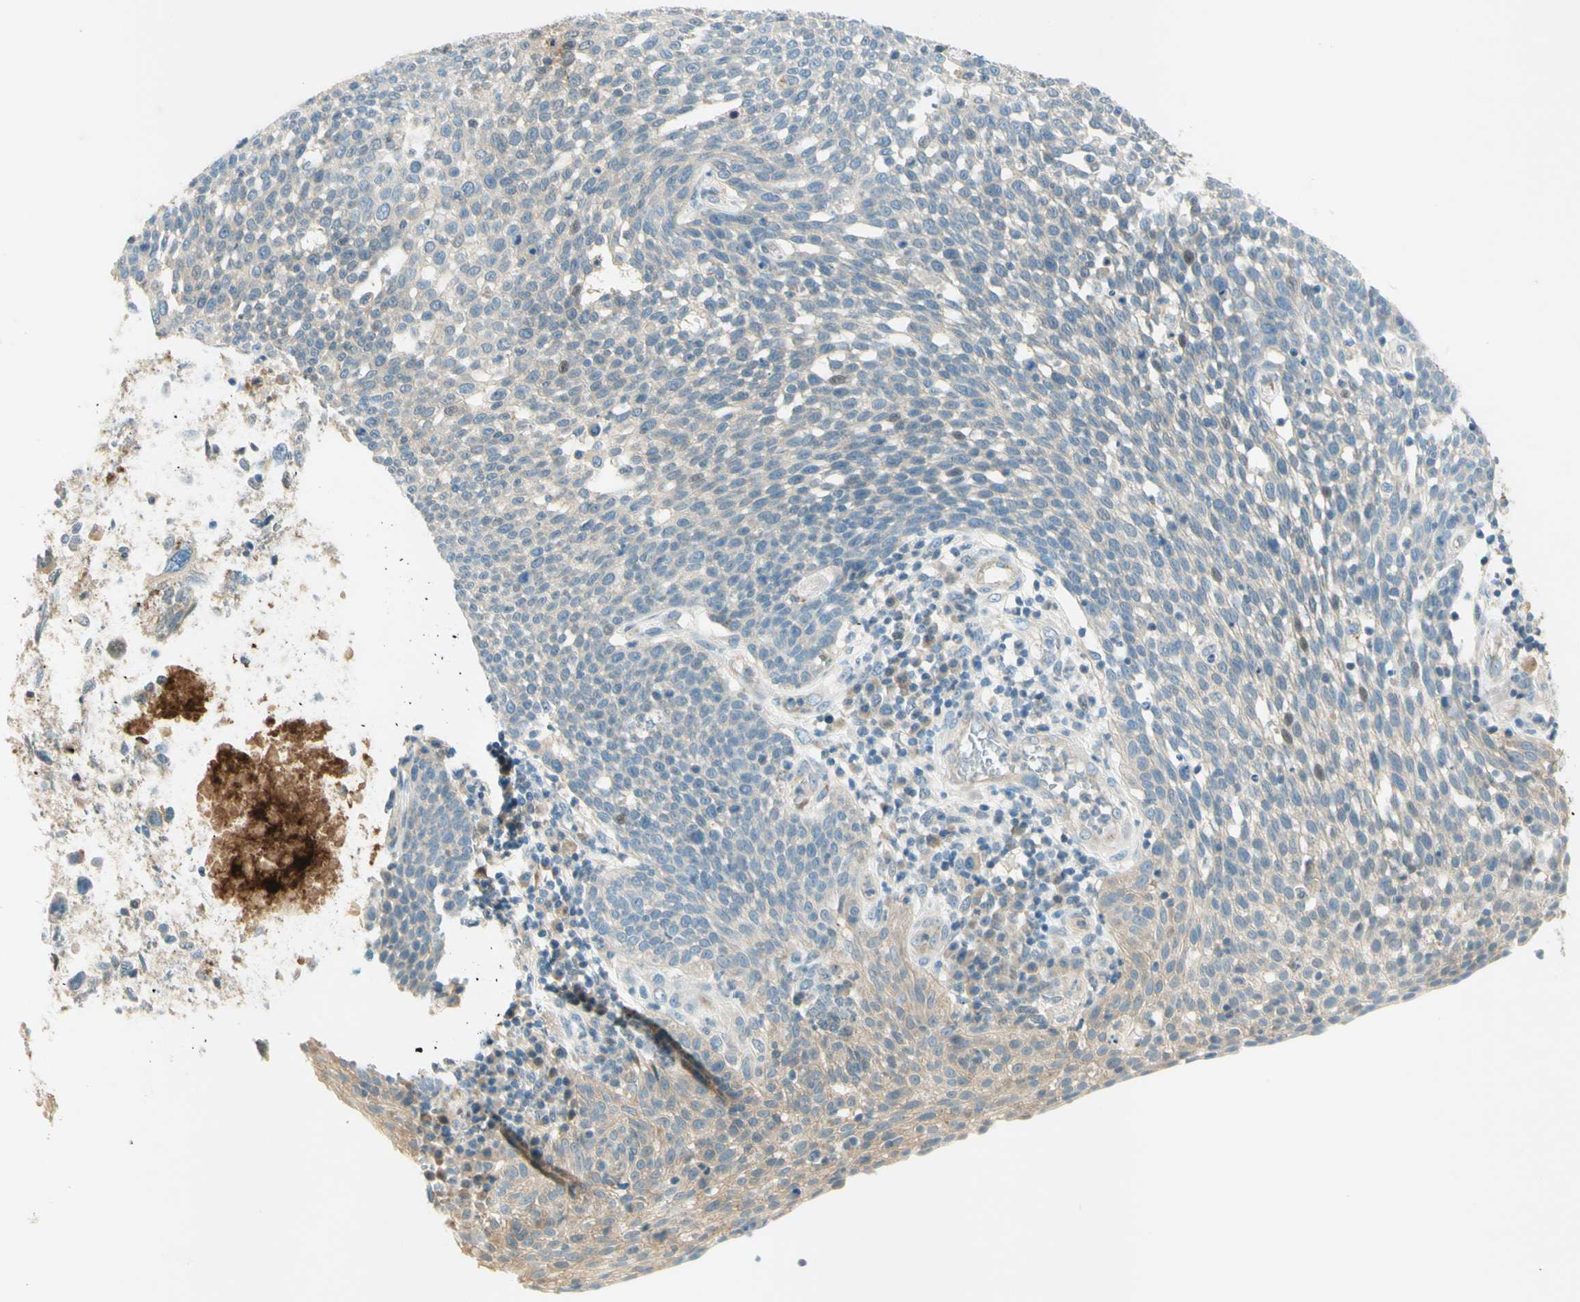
{"staining": {"intensity": "negative", "quantity": "none", "location": "none"}, "tissue": "cervical cancer", "cell_type": "Tumor cells", "image_type": "cancer", "snomed": [{"axis": "morphology", "description": "Squamous cell carcinoma, NOS"}, {"axis": "topography", "description": "Cervix"}], "caption": "DAB immunohistochemical staining of human cervical cancer (squamous cell carcinoma) exhibits no significant staining in tumor cells.", "gene": "PROM1", "patient": {"sex": "female", "age": 34}}